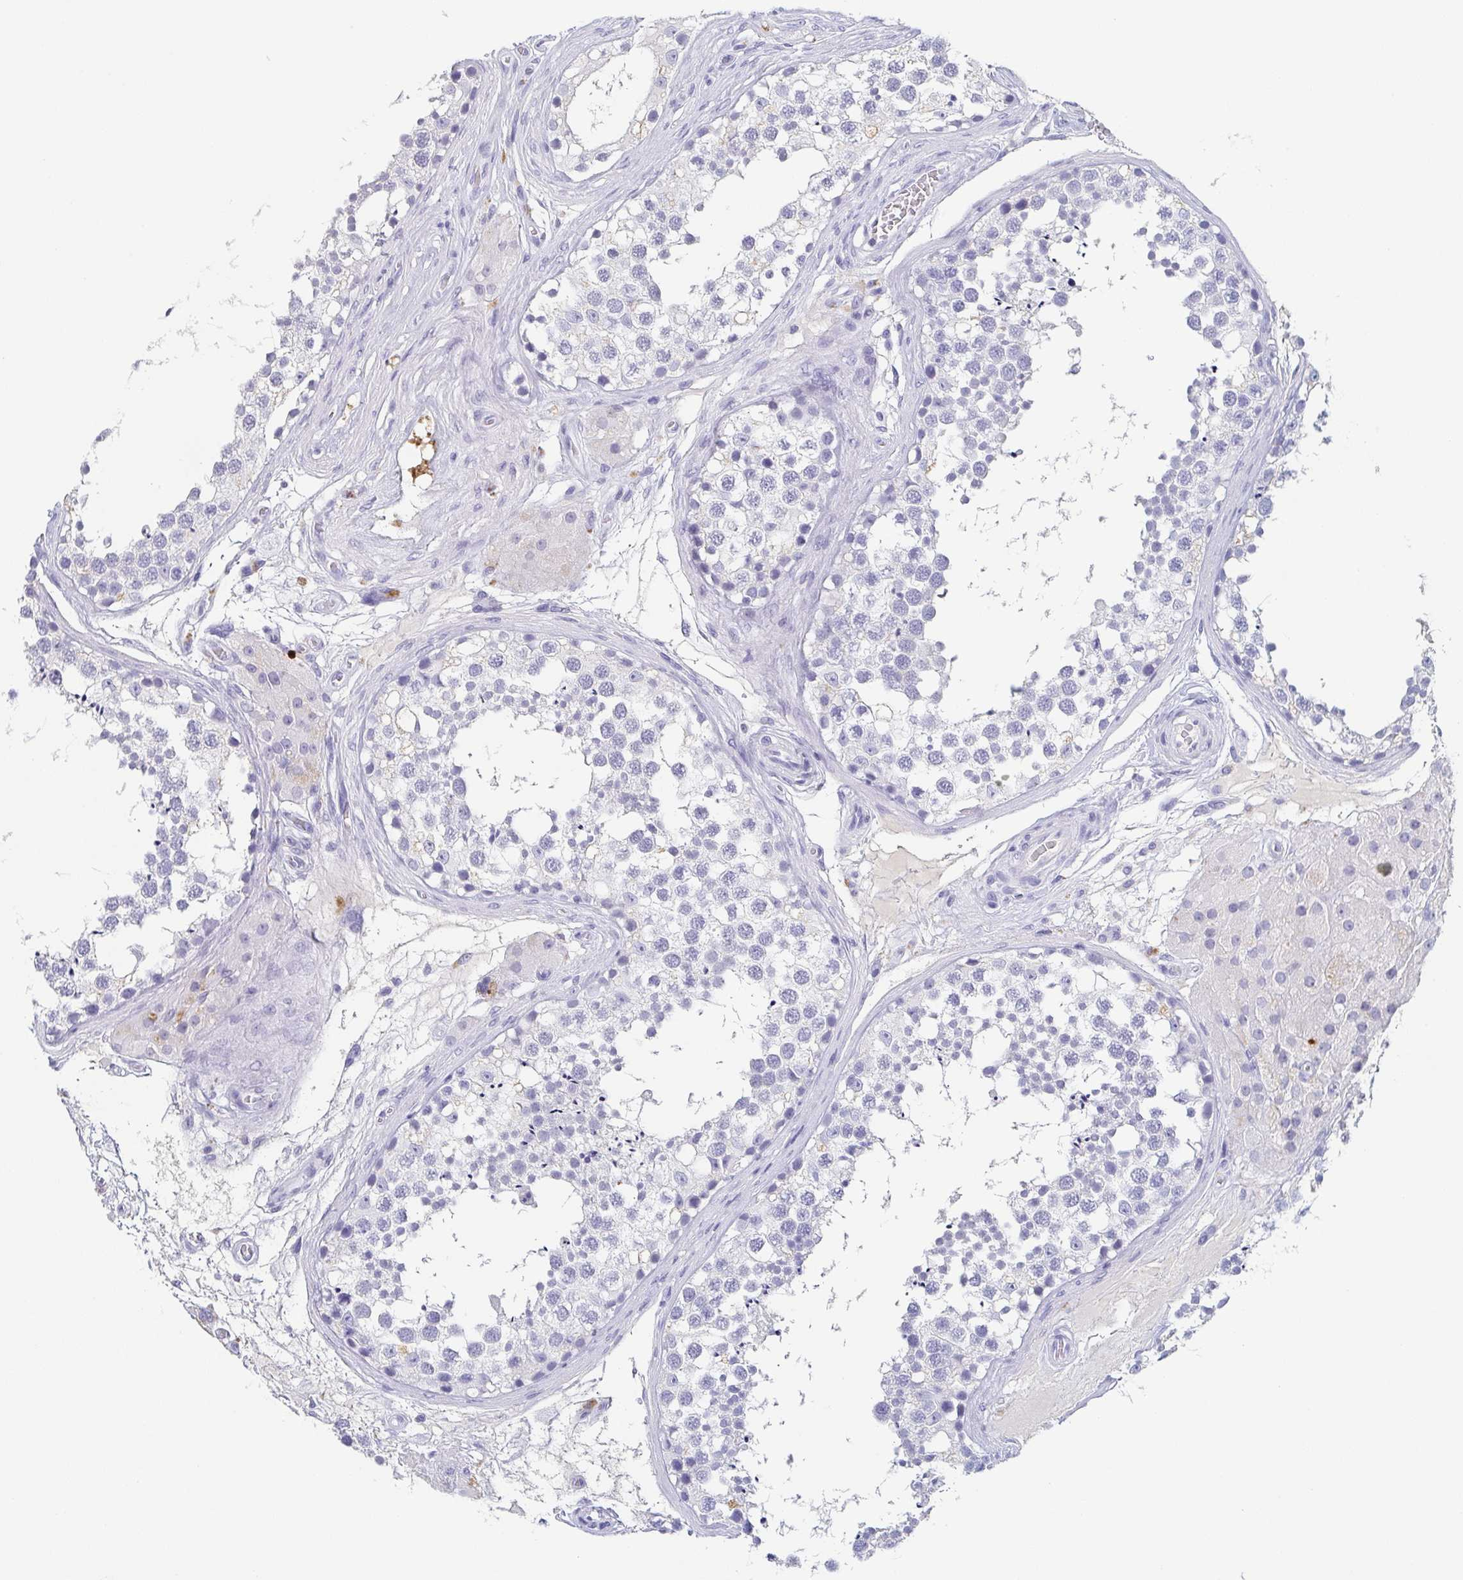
{"staining": {"intensity": "negative", "quantity": "none", "location": "none"}, "tissue": "testis", "cell_type": "Cells in seminiferous ducts", "image_type": "normal", "snomed": [{"axis": "morphology", "description": "Normal tissue, NOS"}, {"axis": "morphology", "description": "Seminoma, NOS"}, {"axis": "topography", "description": "Testis"}], "caption": "Immunohistochemistry of benign testis exhibits no positivity in cells in seminiferous ducts. (Brightfield microscopy of DAB (3,3'-diaminobenzidine) immunohistochemistry (IHC) at high magnification).", "gene": "ITLN1", "patient": {"sex": "male", "age": 65}}